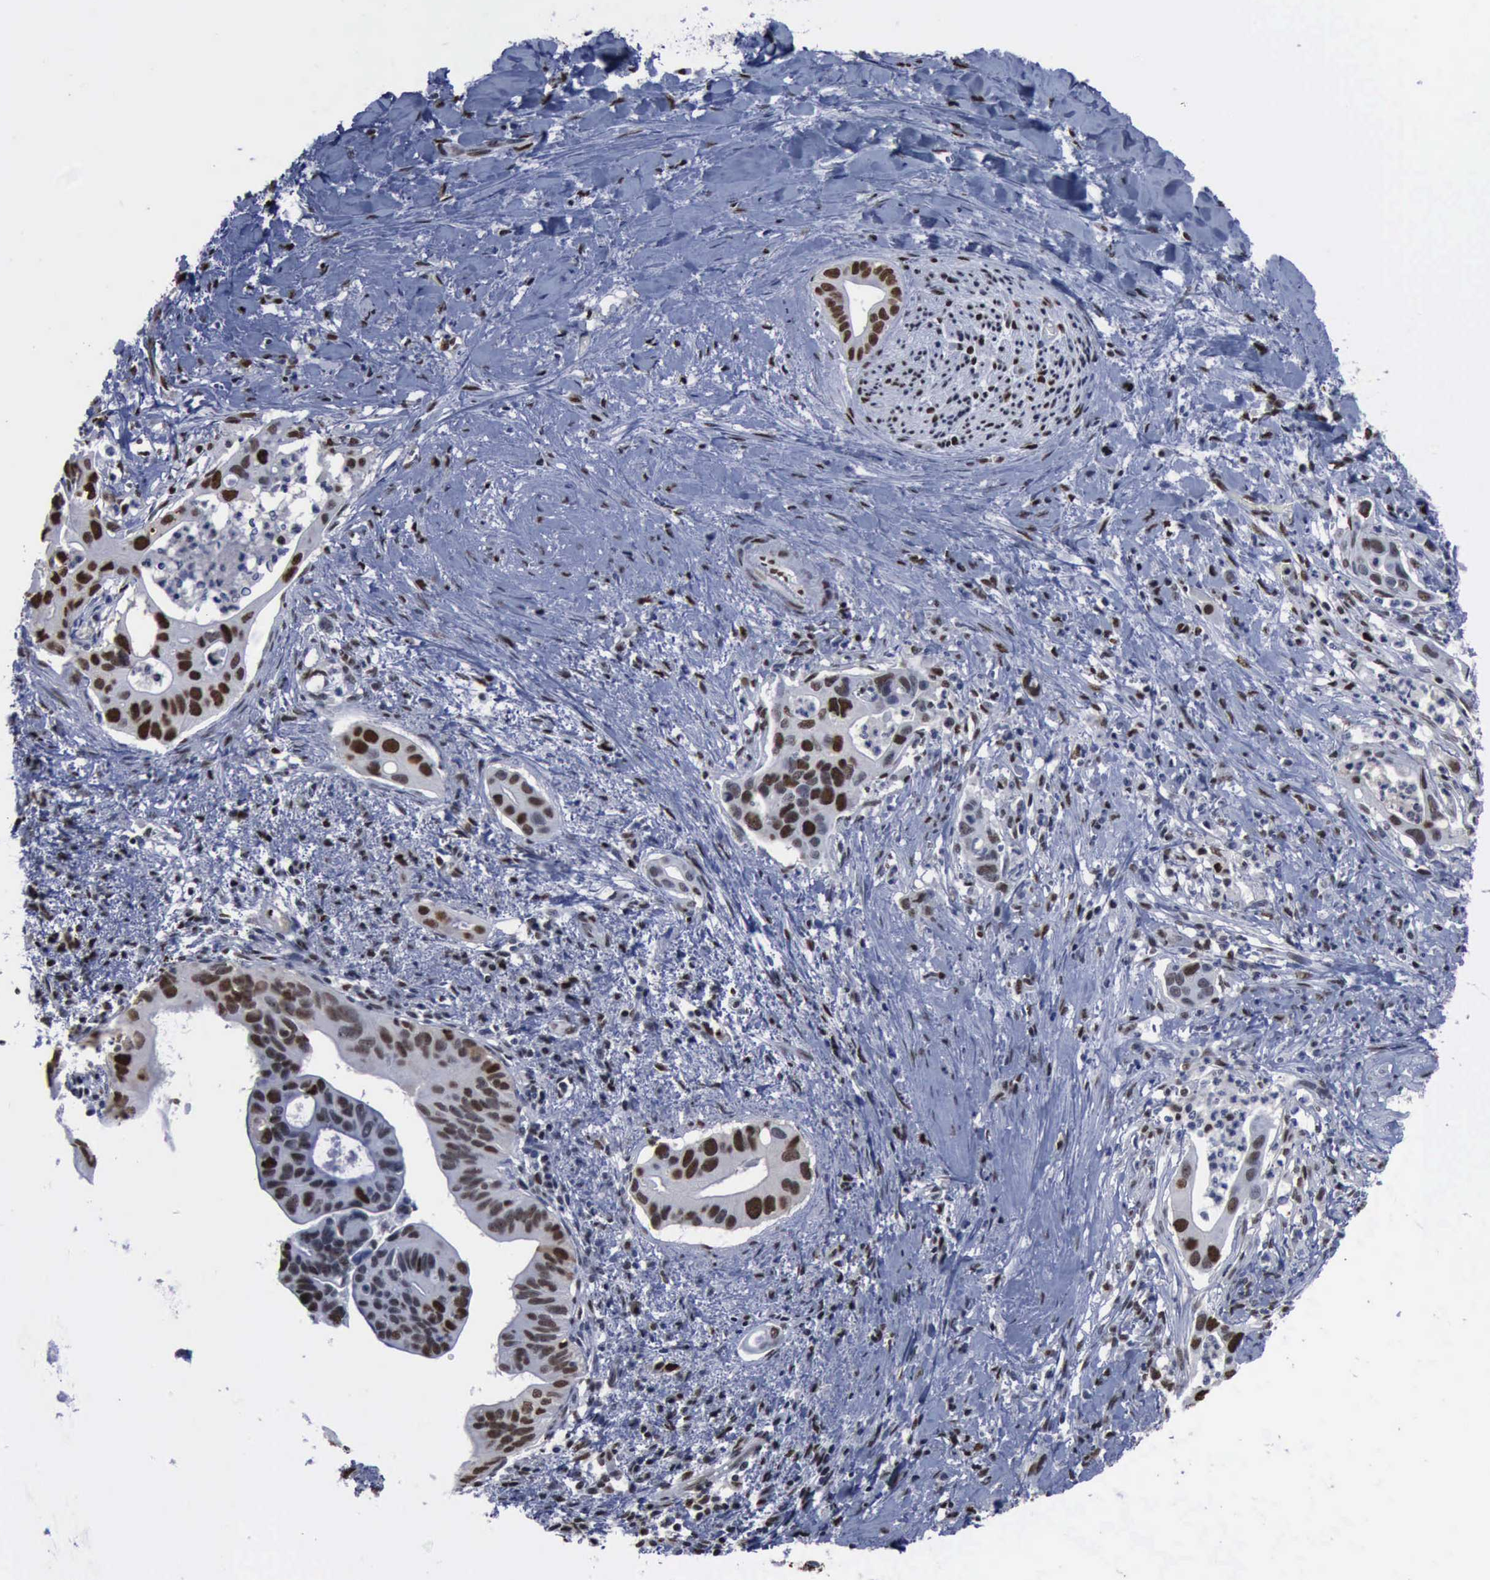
{"staining": {"intensity": "weak", "quantity": "25%-75%", "location": "nuclear"}, "tissue": "liver cancer", "cell_type": "Tumor cells", "image_type": "cancer", "snomed": [{"axis": "morphology", "description": "Cholangiocarcinoma"}, {"axis": "topography", "description": "Liver"}], "caption": "There is low levels of weak nuclear positivity in tumor cells of liver cancer, as demonstrated by immunohistochemical staining (brown color).", "gene": "PCNA", "patient": {"sex": "female", "age": 65}}